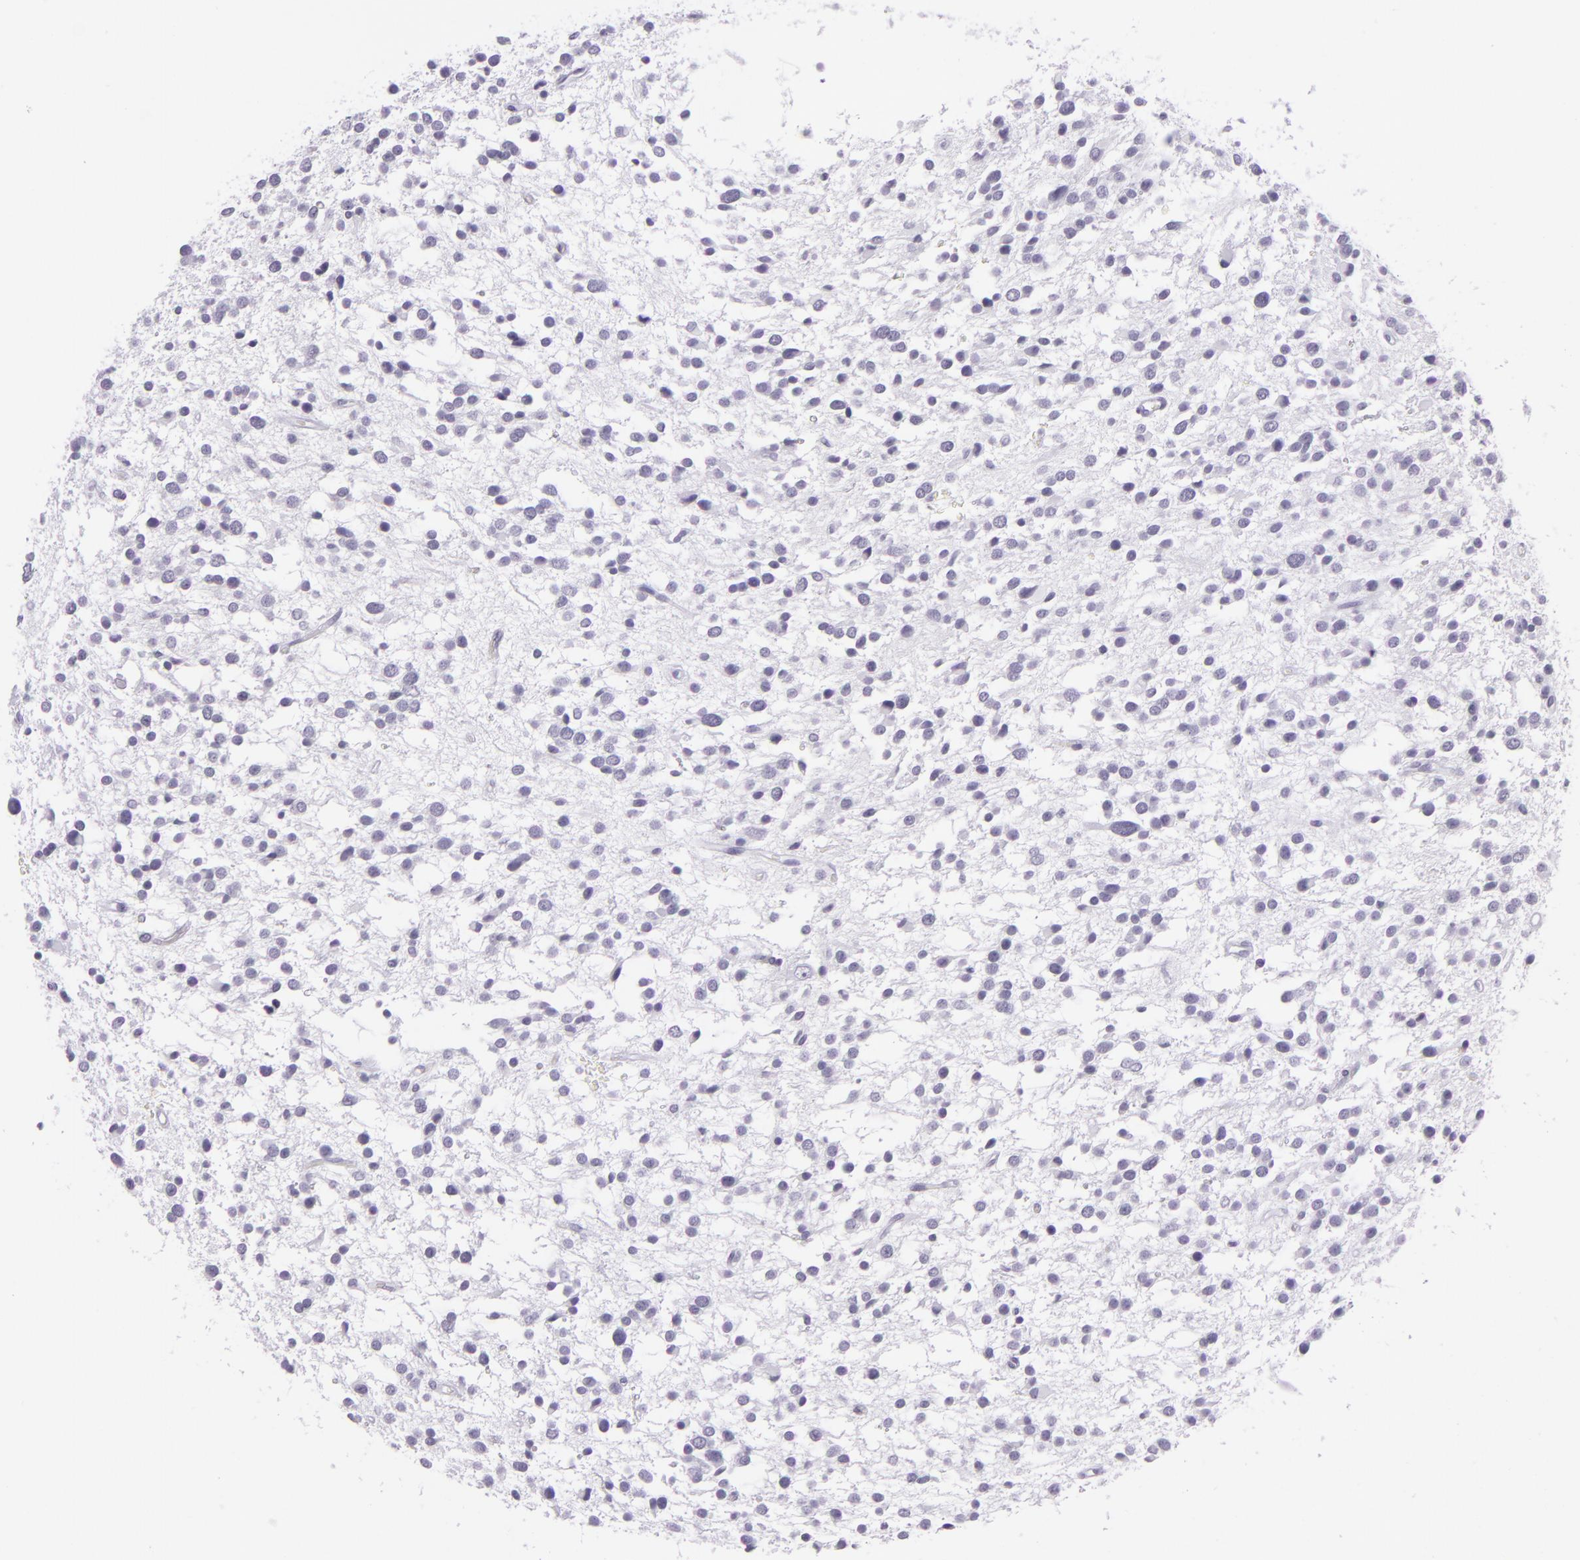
{"staining": {"intensity": "negative", "quantity": "none", "location": "none"}, "tissue": "glioma", "cell_type": "Tumor cells", "image_type": "cancer", "snomed": [{"axis": "morphology", "description": "Glioma, malignant, Low grade"}, {"axis": "topography", "description": "Brain"}], "caption": "Tumor cells are negative for protein expression in human glioma.", "gene": "MUC6", "patient": {"sex": "female", "age": 36}}